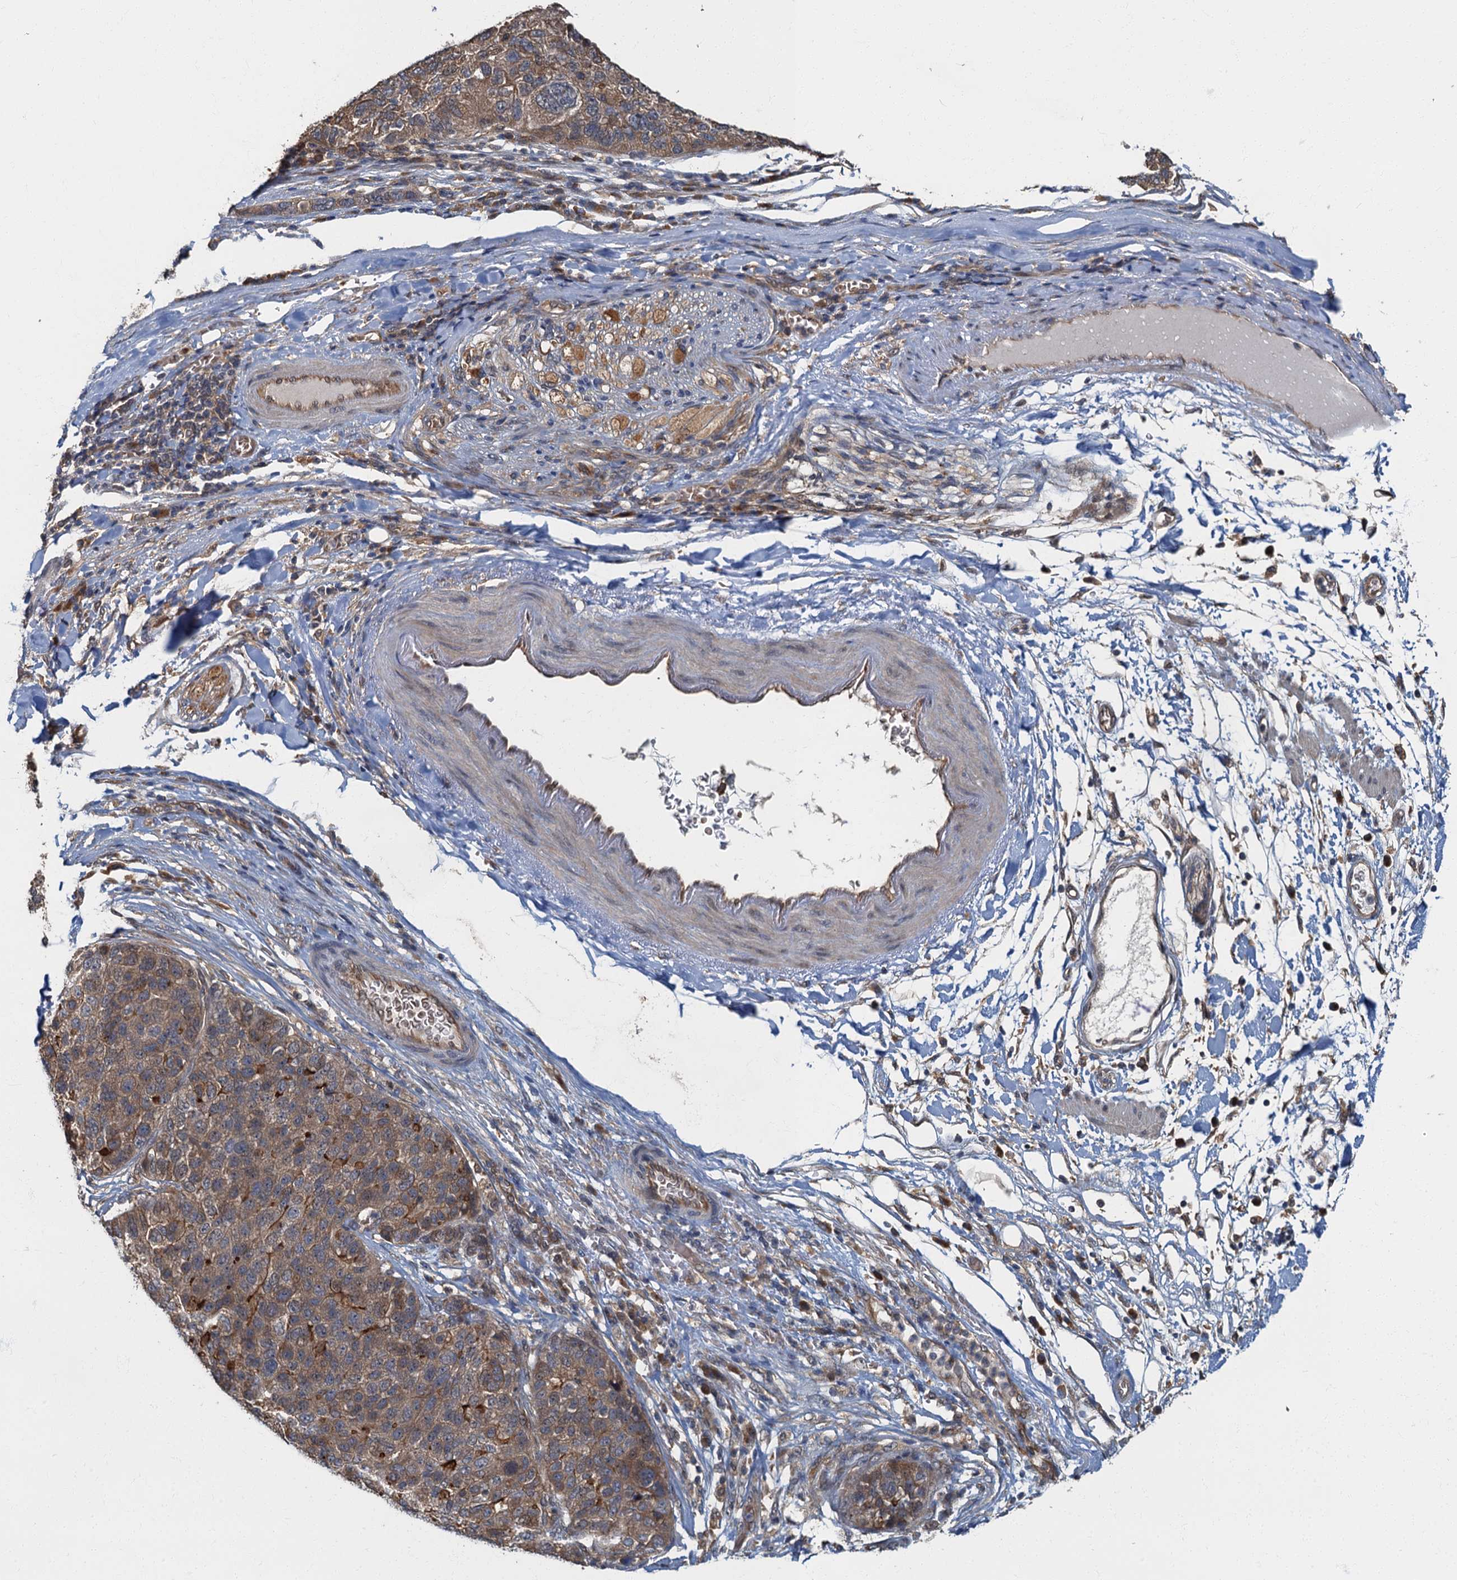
{"staining": {"intensity": "moderate", "quantity": ">75%", "location": "cytoplasmic/membranous"}, "tissue": "pancreatic cancer", "cell_type": "Tumor cells", "image_type": "cancer", "snomed": [{"axis": "morphology", "description": "Adenocarcinoma, NOS"}, {"axis": "topography", "description": "Pancreas"}], "caption": "Moderate cytoplasmic/membranous positivity for a protein is identified in about >75% of tumor cells of pancreatic cancer using IHC.", "gene": "TBCK", "patient": {"sex": "female", "age": 61}}